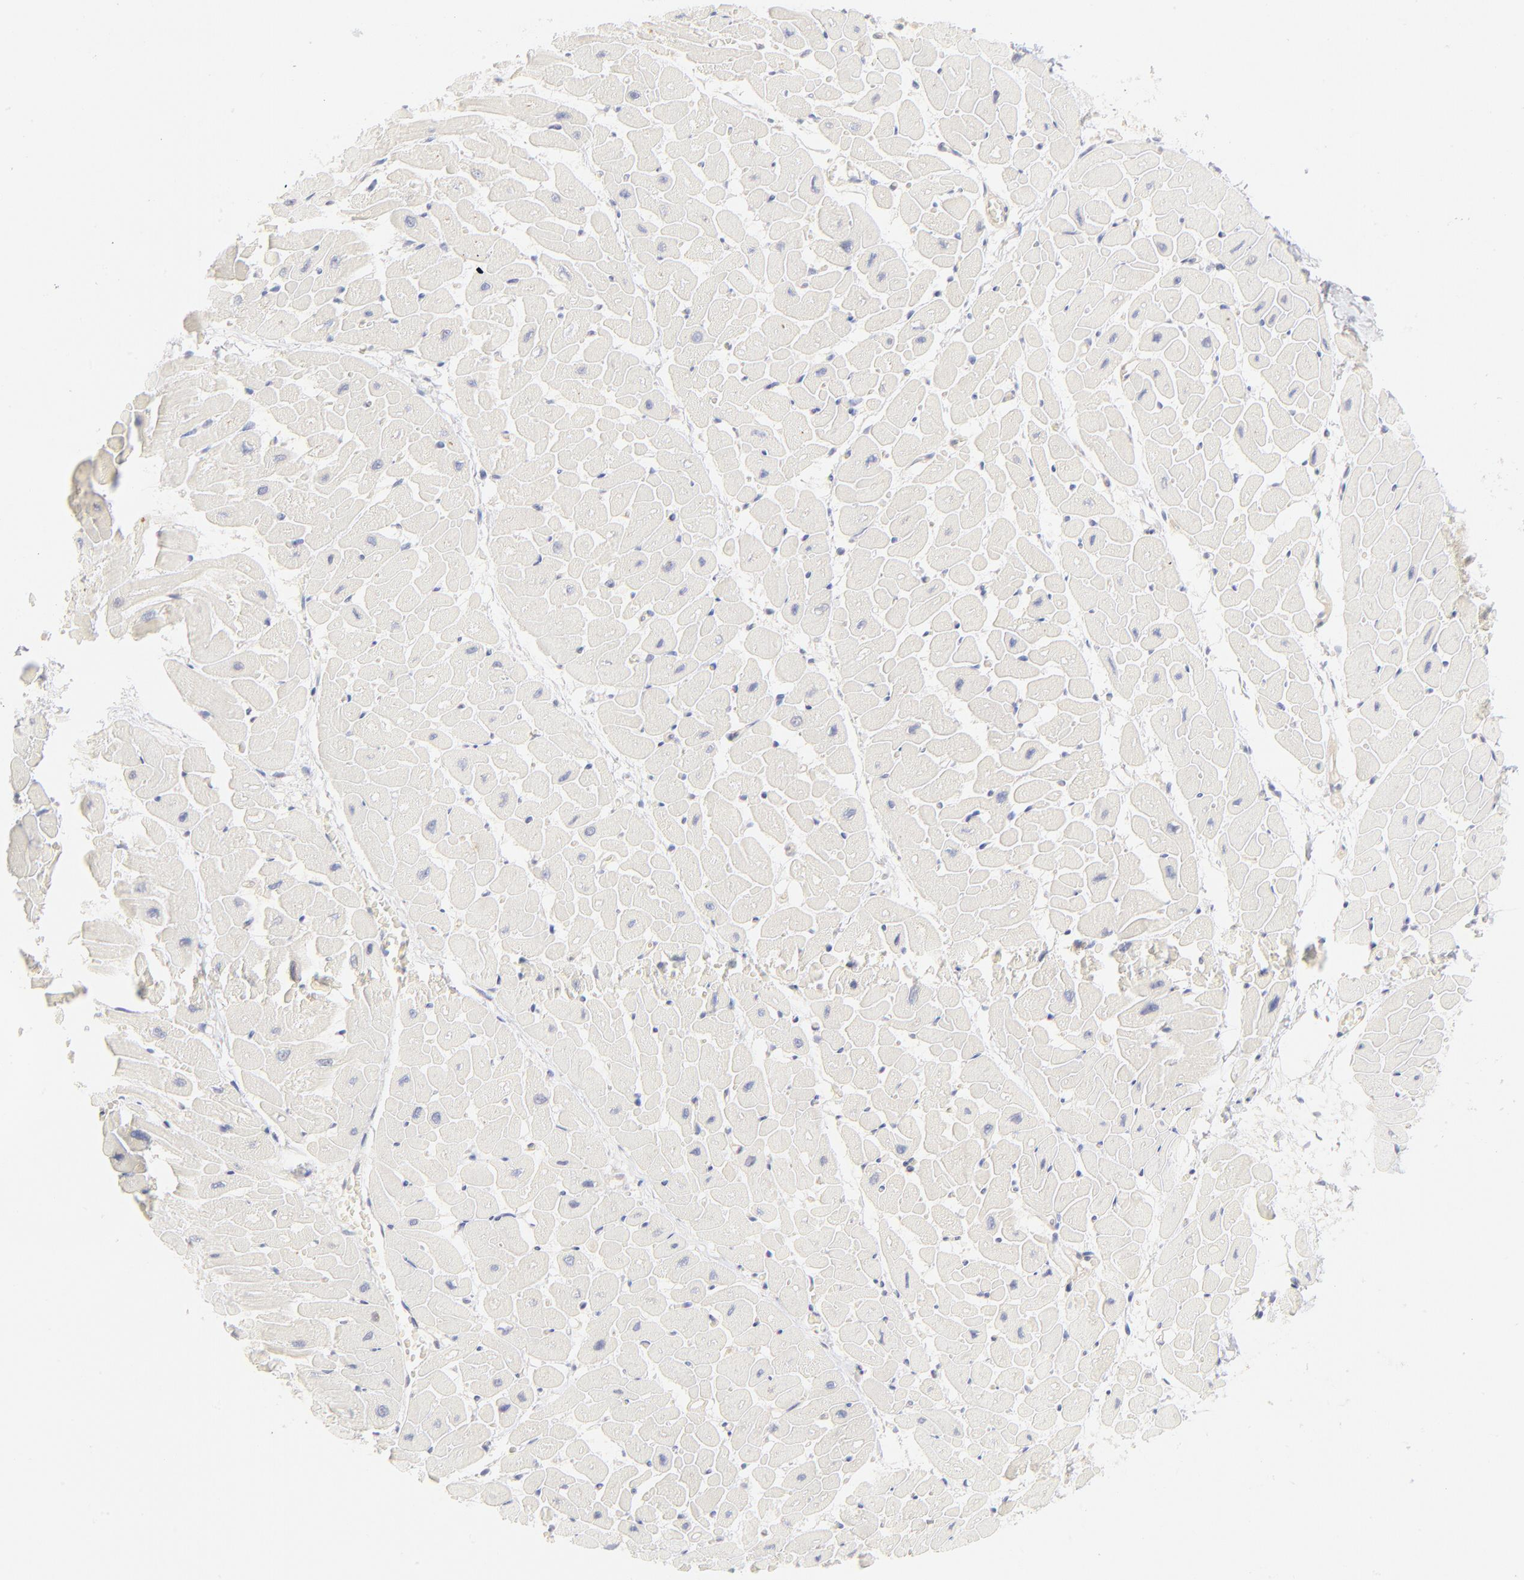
{"staining": {"intensity": "negative", "quantity": "none", "location": "none"}, "tissue": "heart muscle", "cell_type": "Cardiomyocytes", "image_type": "normal", "snomed": [{"axis": "morphology", "description": "Normal tissue, NOS"}, {"axis": "topography", "description": "Heart"}], "caption": "High power microscopy histopathology image of an IHC photomicrograph of benign heart muscle, revealing no significant staining in cardiomyocytes.", "gene": "NKX2", "patient": {"sex": "male", "age": 45}}